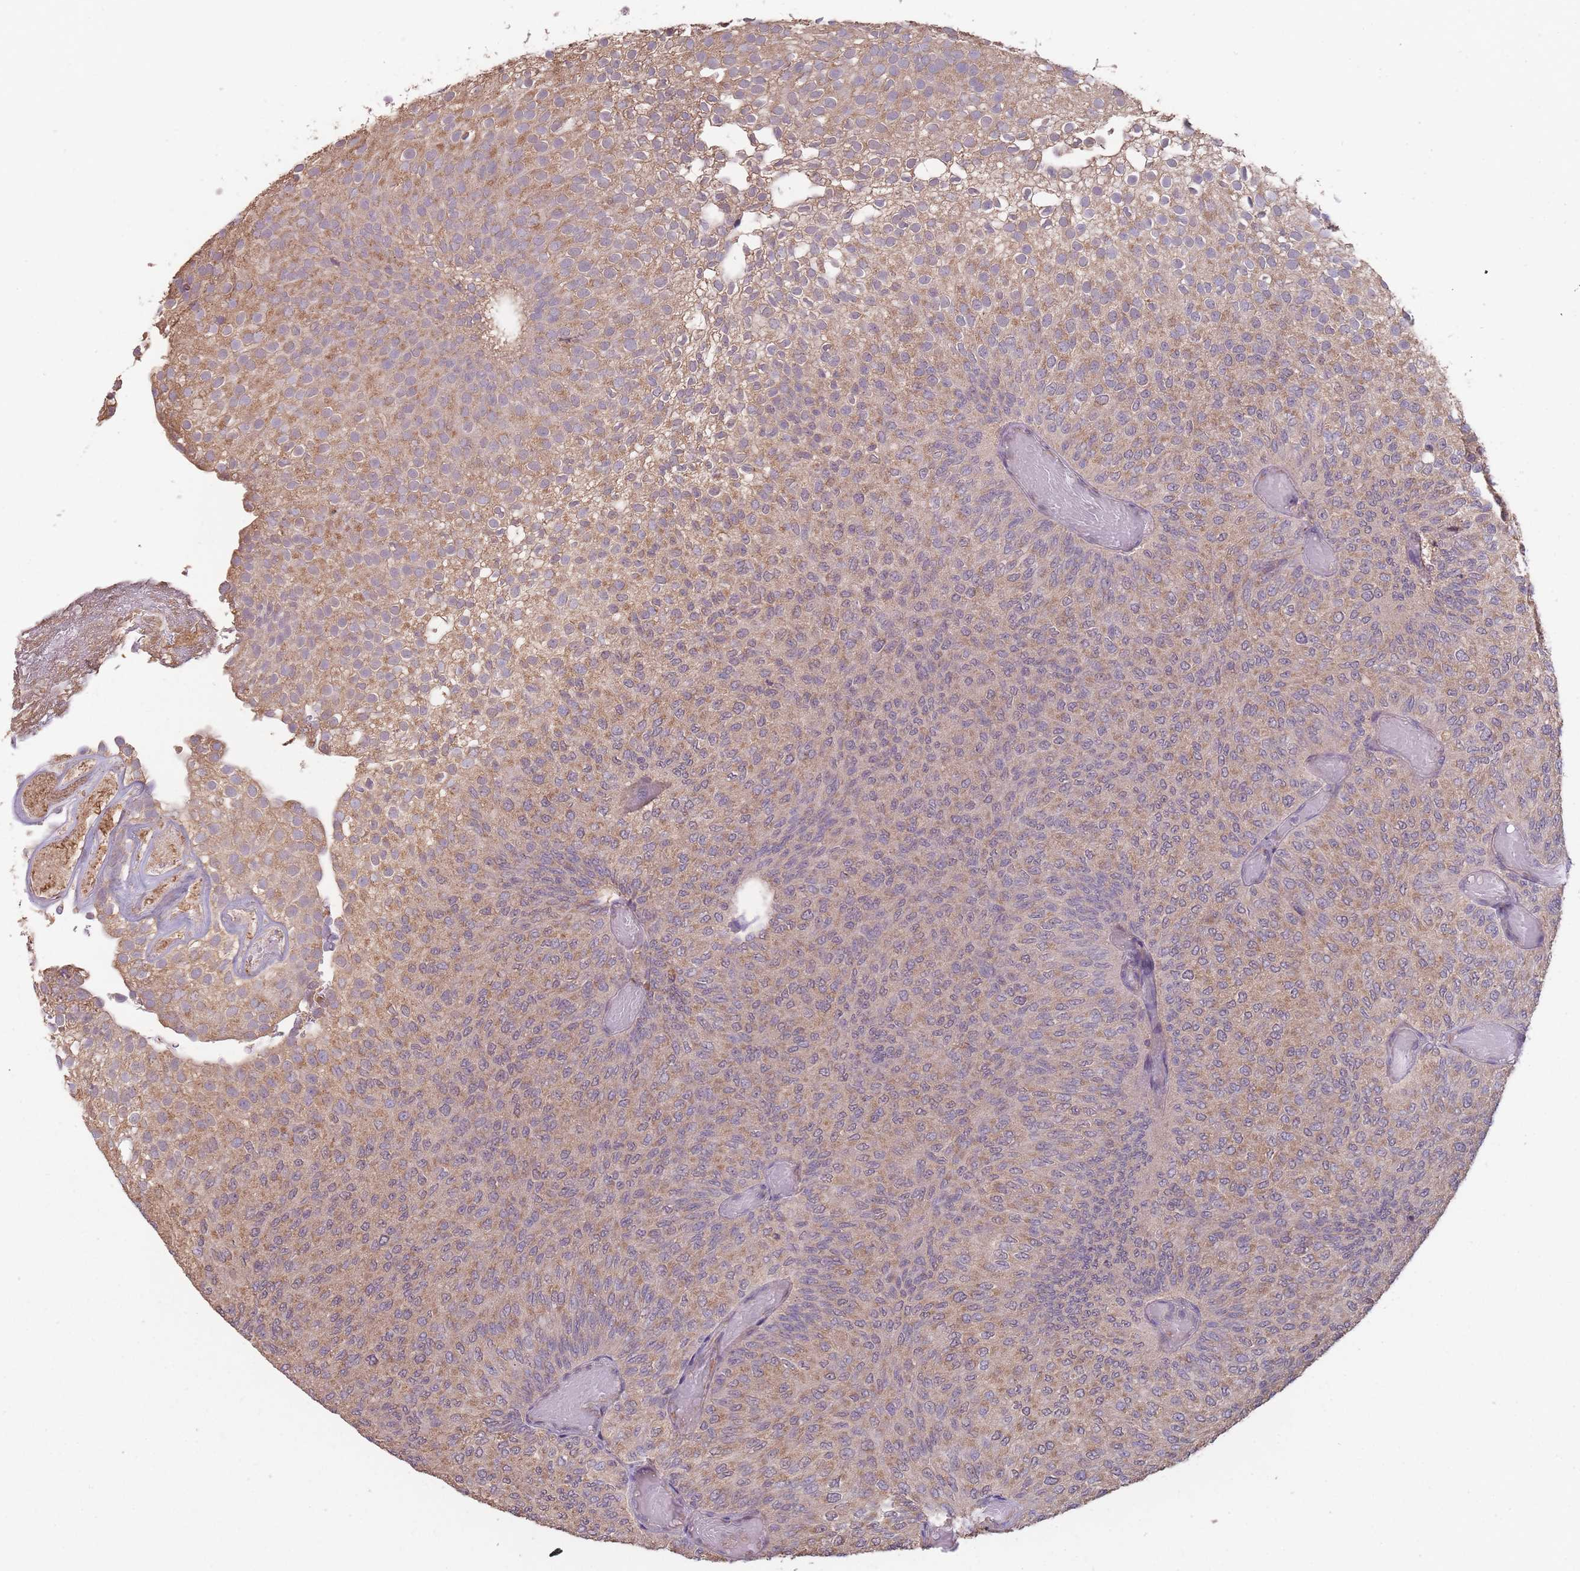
{"staining": {"intensity": "moderate", "quantity": ">75%", "location": "cytoplasmic/membranous"}, "tissue": "urothelial cancer", "cell_type": "Tumor cells", "image_type": "cancer", "snomed": [{"axis": "morphology", "description": "Urothelial carcinoma, Low grade"}, {"axis": "topography", "description": "Urinary bladder"}], "caption": "Tumor cells display moderate cytoplasmic/membranous positivity in about >75% of cells in low-grade urothelial carcinoma. (IHC, brightfield microscopy, high magnification).", "gene": "SANBR", "patient": {"sex": "male", "age": 78}}